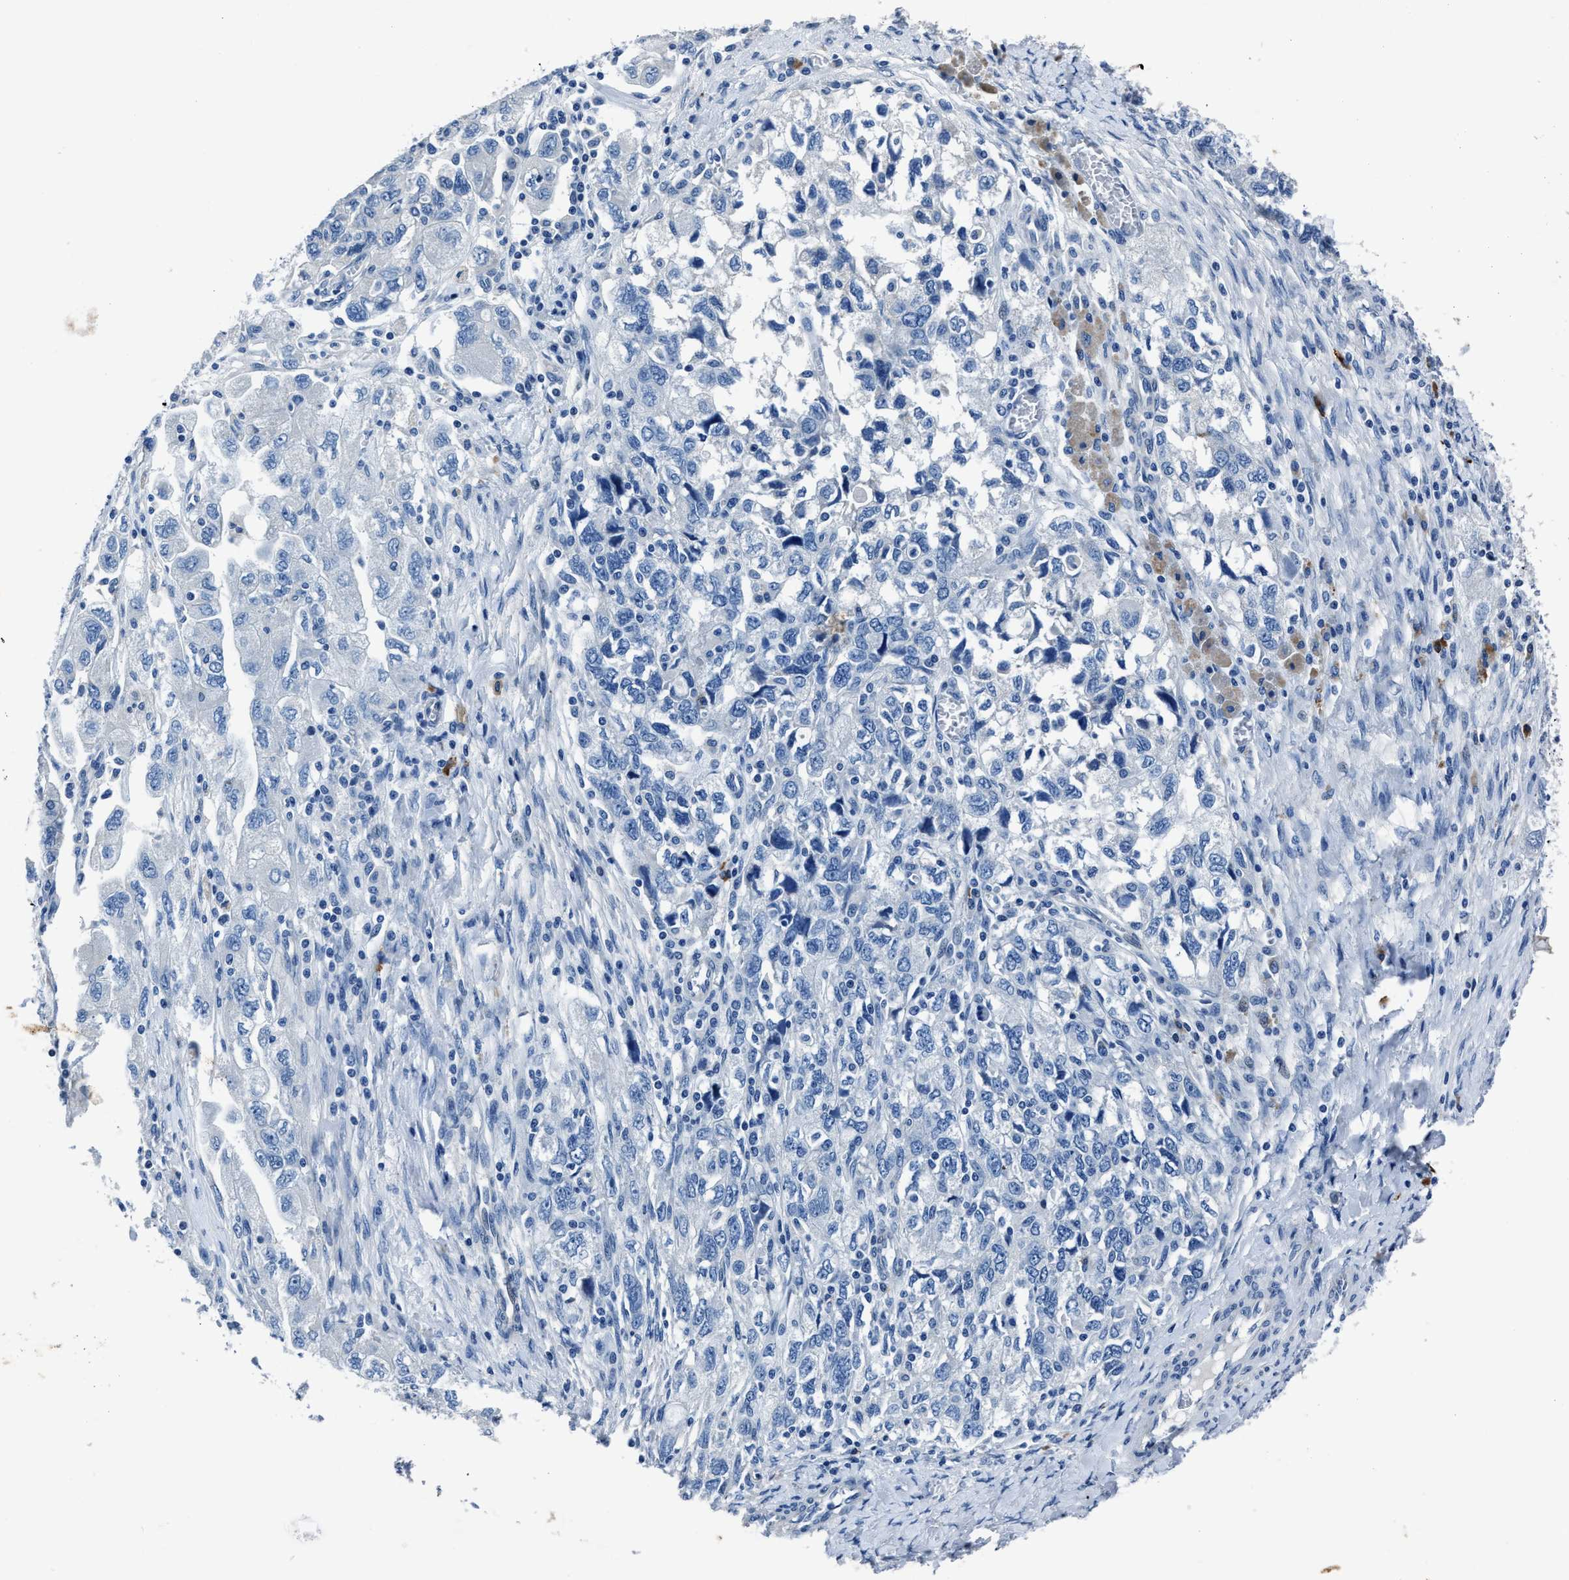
{"staining": {"intensity": "negative", "quantity": "none", "location": "none"}, "tissue": "ovarian cancer", "cell_type": "Tumor cells", "image_type": "cancer", "snomed": [{"axis": "morphology", "description": "Carcinoma, NOS"}, {"axis": "morphology", "description": "Cystadenocarcinoma, serous, NOS"}, {"axis": "topography", "description": "Ovary"}], "caption": "This is an immunohistochemistry (IHC) photomicrograph of carcinoma (ovarian). There is no positivity in tumor cells.", "gene": "NACAD", "patient": {"sex": "female", "age": 69}}